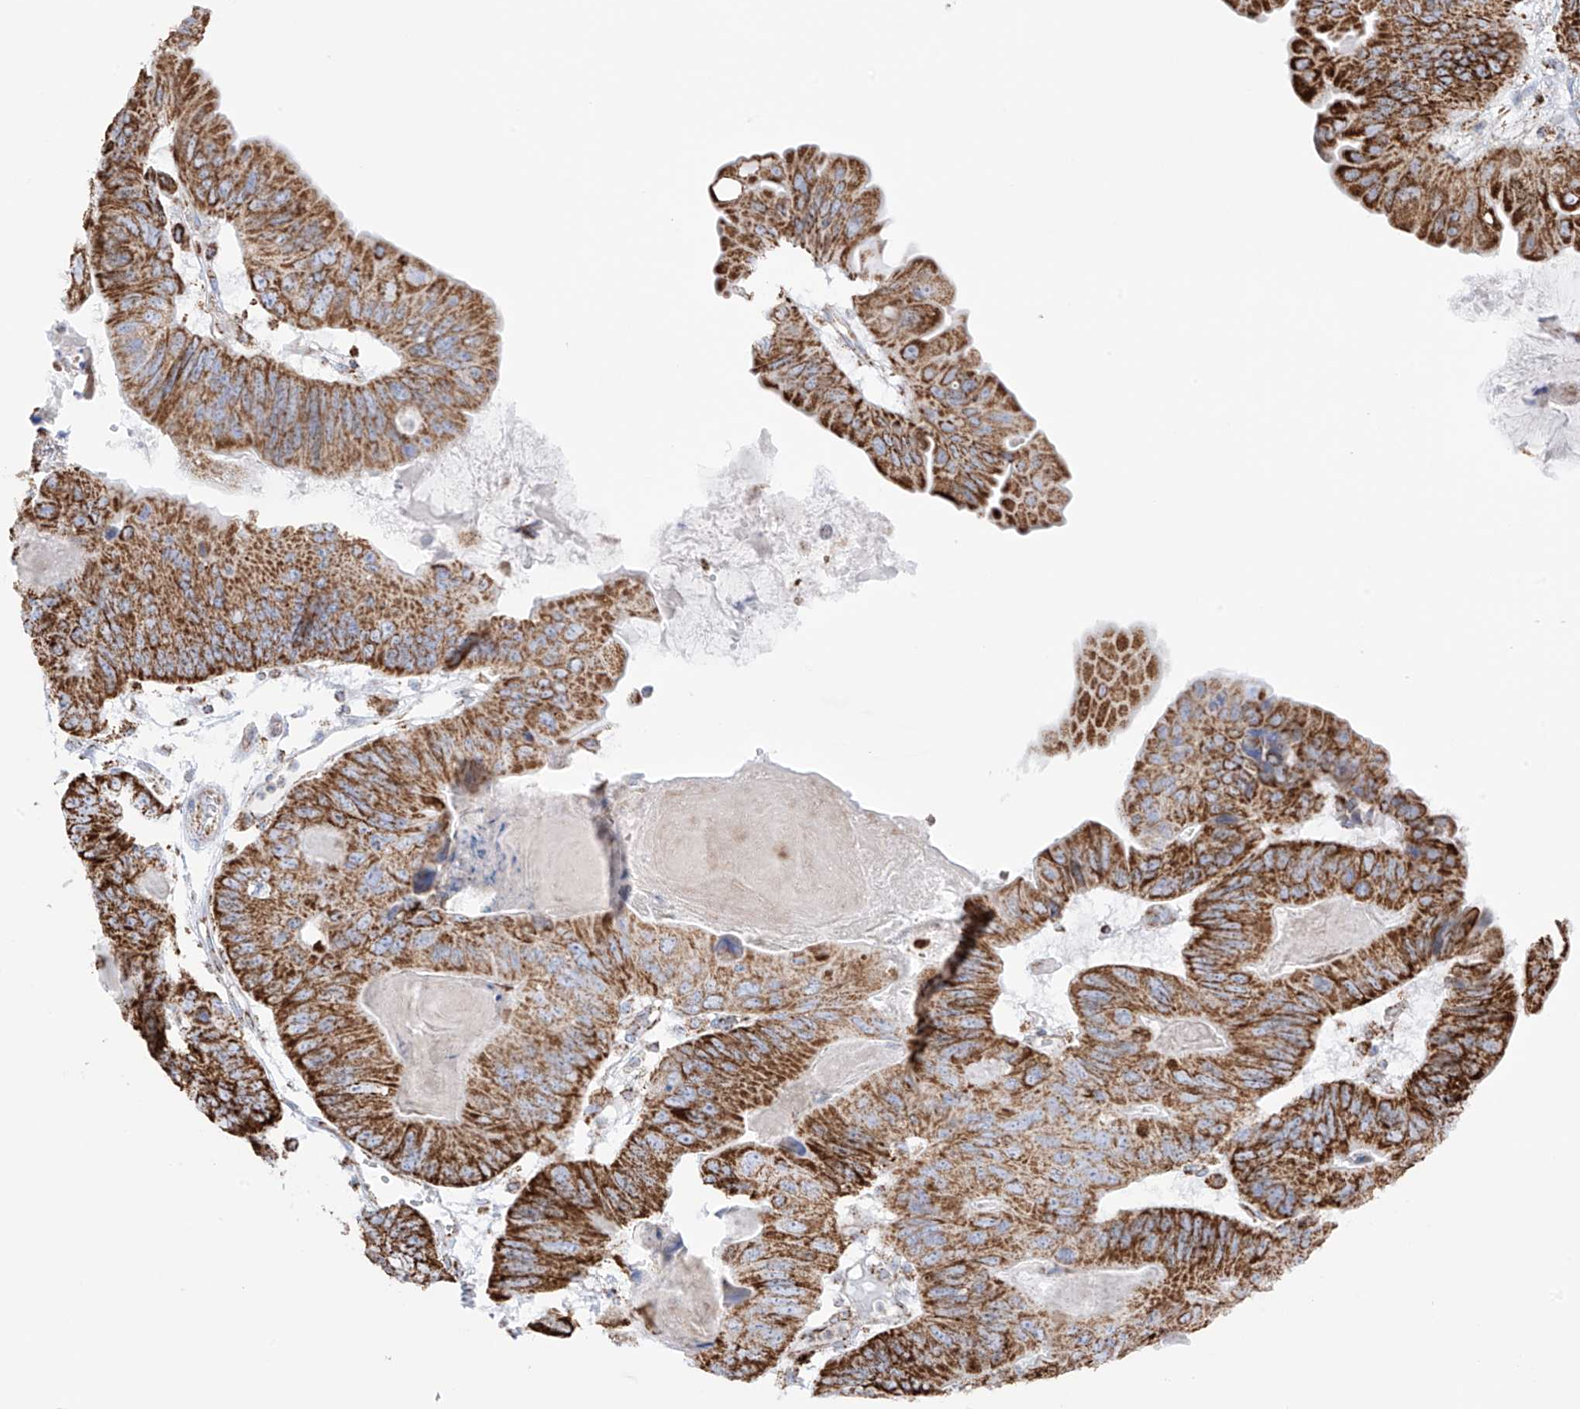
{"staining": {"intensity": "strong", "quantity": ">75%", "location": "cytoplasmic/membranous"}, "tissue": "ovarian cancer", "cell_type": "Tumor cells", "image_type": "cancer", "snomed": [{"axis": "morphology", "description": "Cystadenocarcinoma, mucinous, NOS"}, {"axis": "topography", "description": "Ovary"}], "caption": "Immunohistochemistry (IHC) staining of ovarian cancer, which exhibits high levels of strong cytoplasmic/membranous positivity in approximately >75% of tumor cells indicating strong cytoplasmic/membranous protein positivity. The staining was performed using DAB (3,3'-diaminobenzidine) (brown) for protein detection and nuclei were counterstained in hematoxylin (blue).", "gene": "XKR3", "patient": {"sex": "female", "age": 61}}